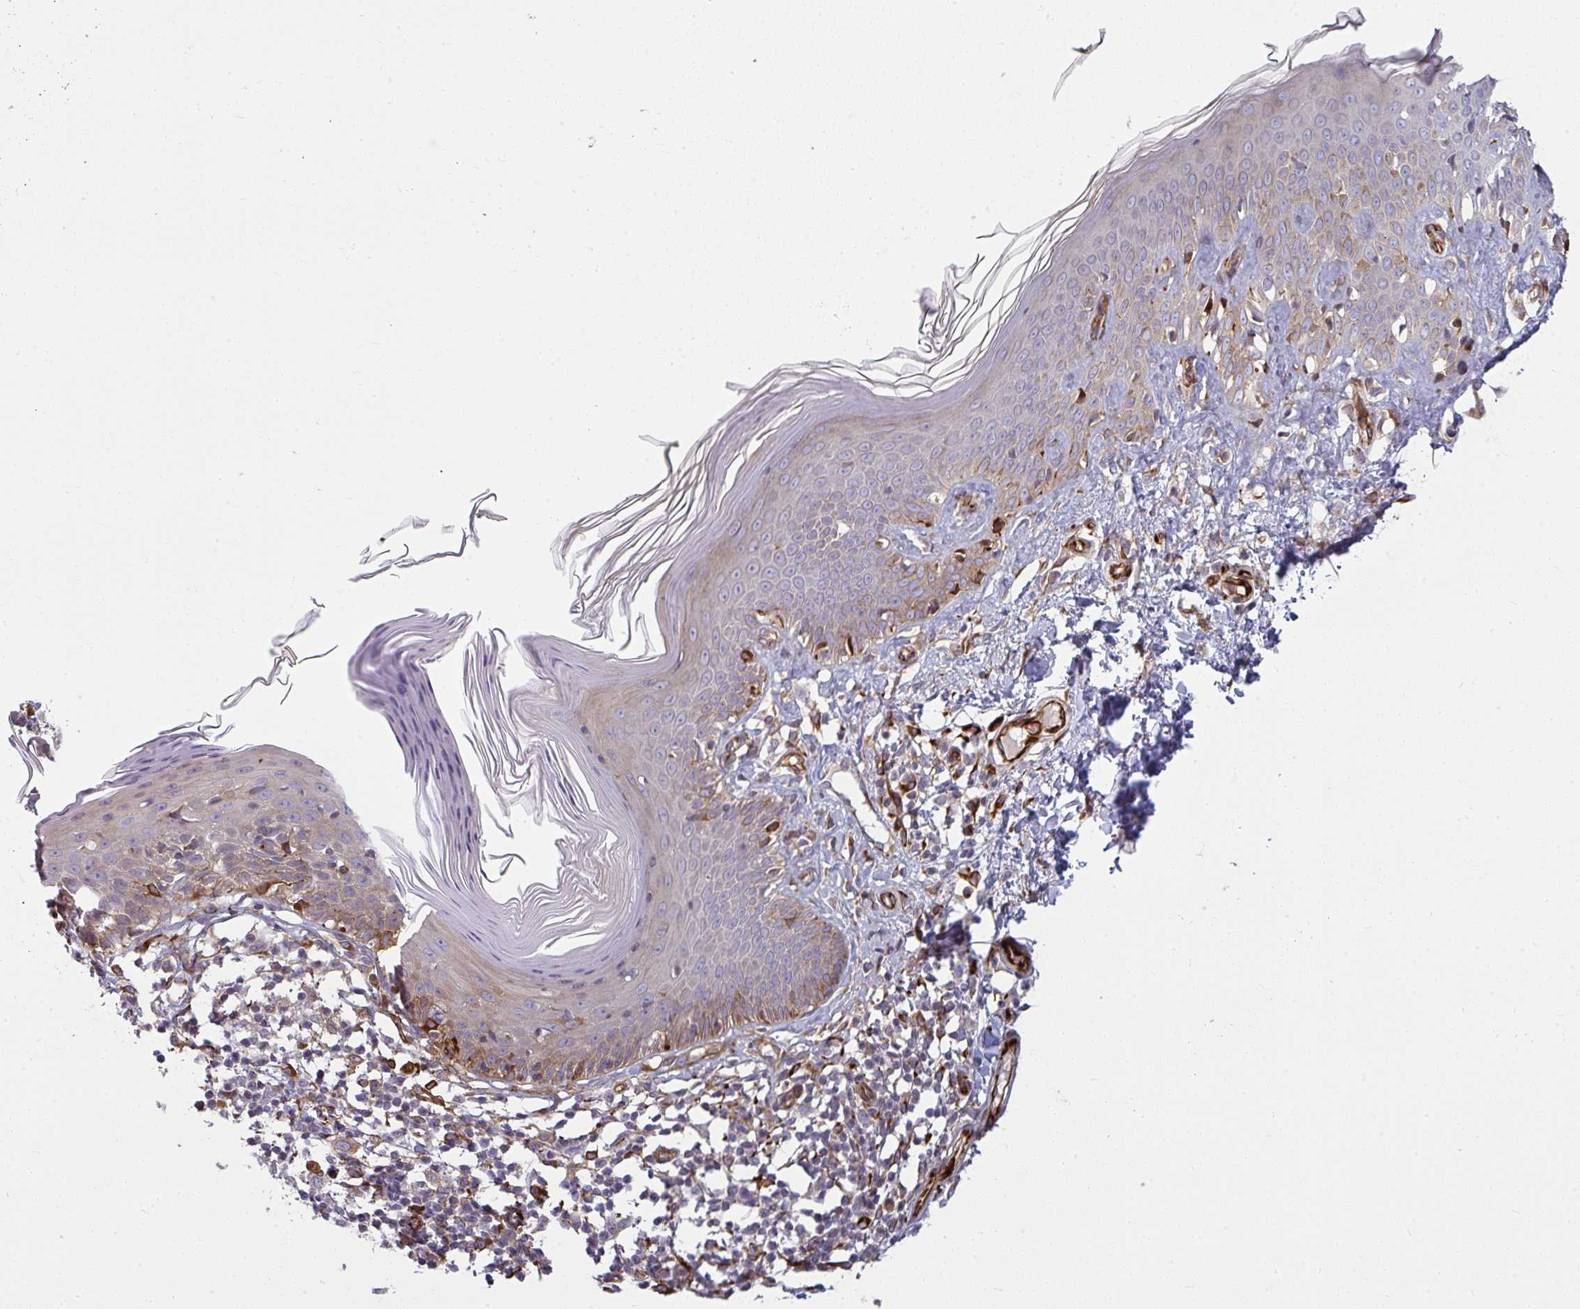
{"staining": {"intensity": "moderate", "quantity": ">75%", "location": "cytoplasmic/membranous"}, "tissue": "skin", "cell_type": "Fibroblasts", "image_type": "normal", "snomed": [{"axis": "morphology", "description": "Normal tissue, NOS"}, {"axis": "topography", "description": "Skin"}, {"axis": "topography", "description": "Peripheral nerve tissue"}], "caption": "This photomicrograph shows benign skin stained with immunohistochemistry to label a protein in brown. The cytoplasmic/membranous of fibroblasts show moderate positivity for the protein. Nuclei are counter-stained blue.", "gene": "IFIT3", "patient": {"sex": "female", "age": 45}}